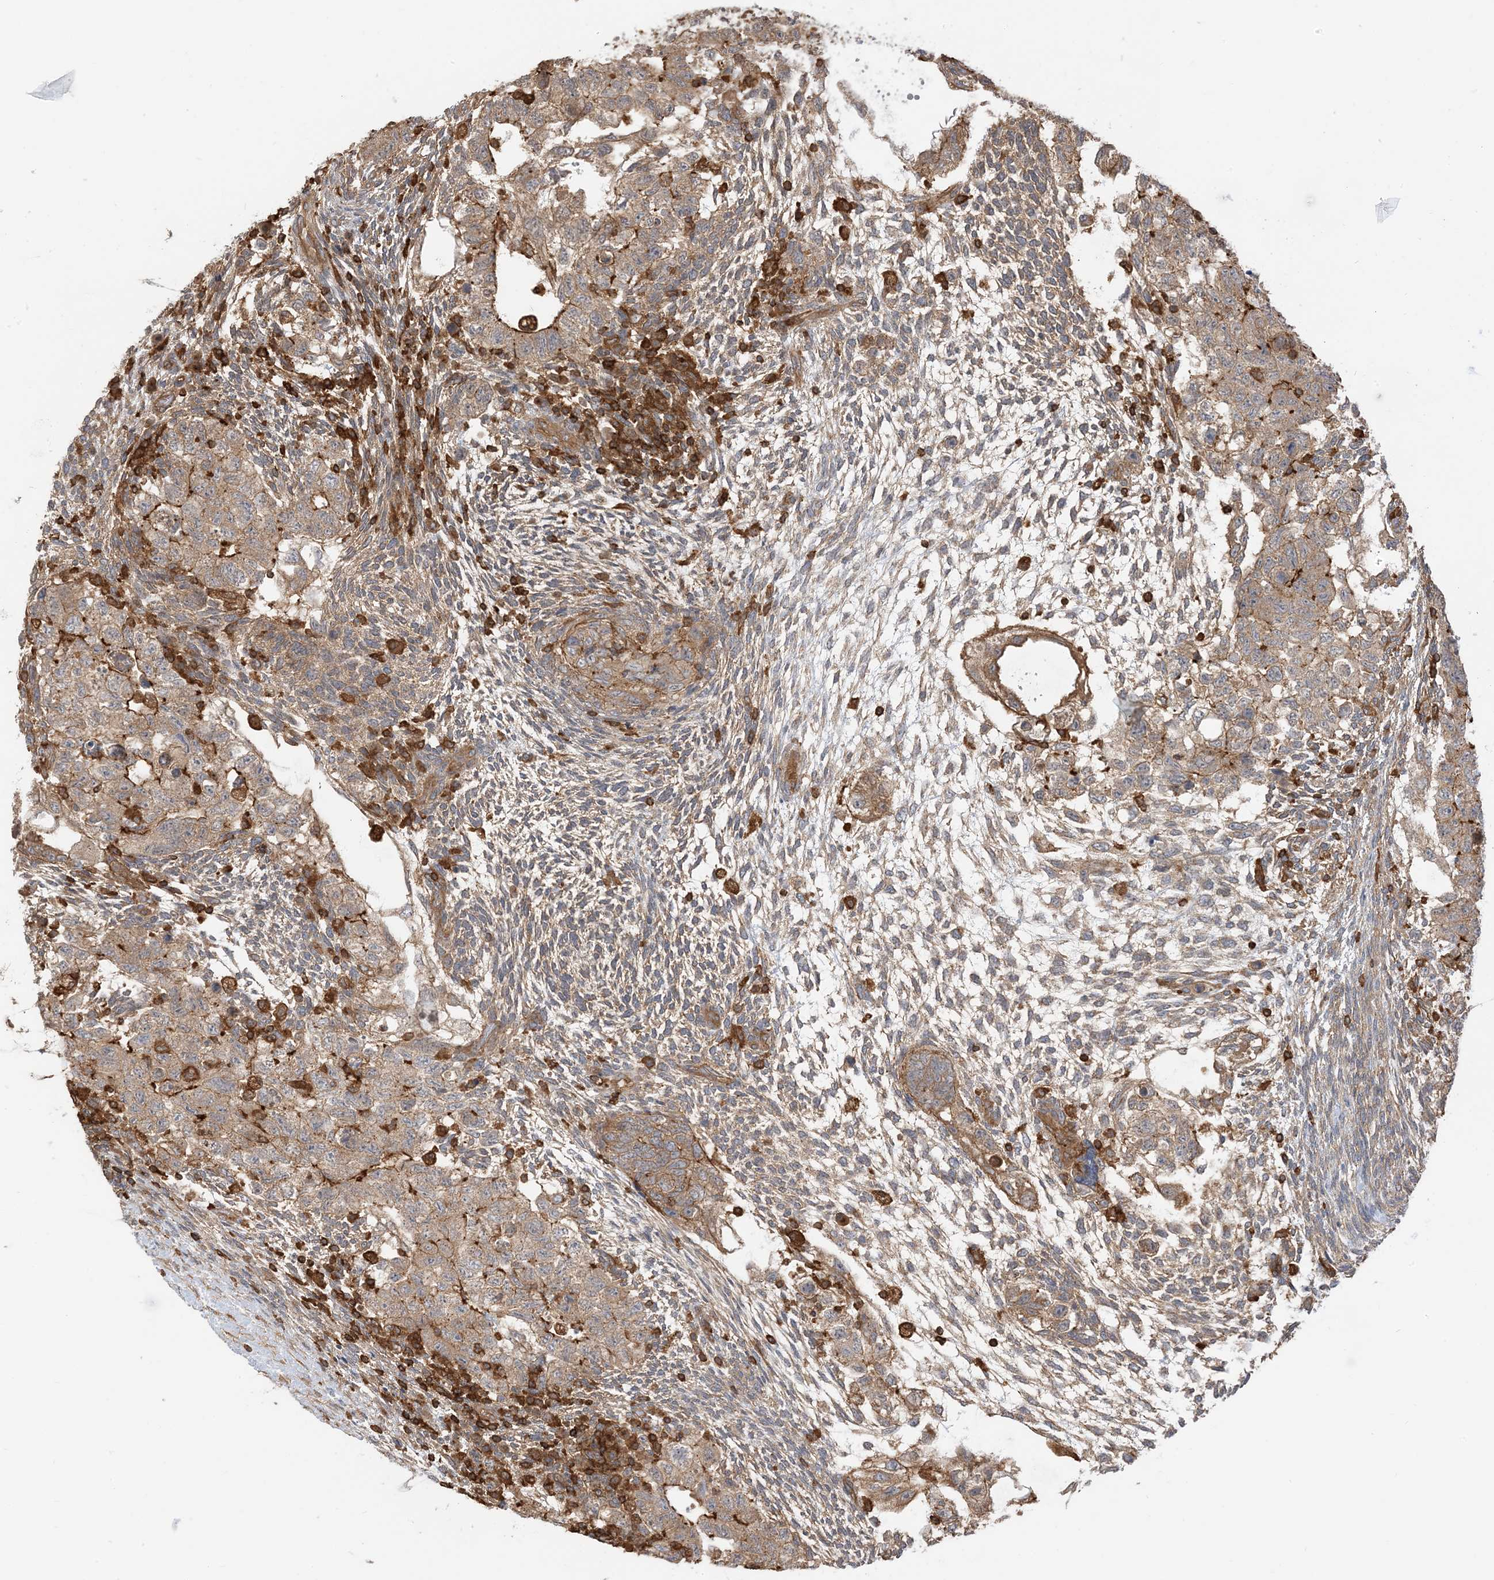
{"staining": {"intensity": "moderate", "quantity": ">75%", "location": "cytoplasmic/membranous"}, "tissue": "testis cancer", "cell_type": "Tumor cells", "image_type": "cancer", "snomed": [{"axis": "morphology", "description": "Normal tissue, NOS"}, {"axis": "morphology", "description": "Carcinoma, Embryonal, NOS"}, {"axis": "topography", "description": "Testis"}], "caption": "This histopathology image displays IHC staining of testis embryonal carcinoma, with medium moderate cytoplasmic/membranous expression in about >75% of tumor cells.", "gene": "CAPZB", "patient": {"sex": "male", "age": 36}}